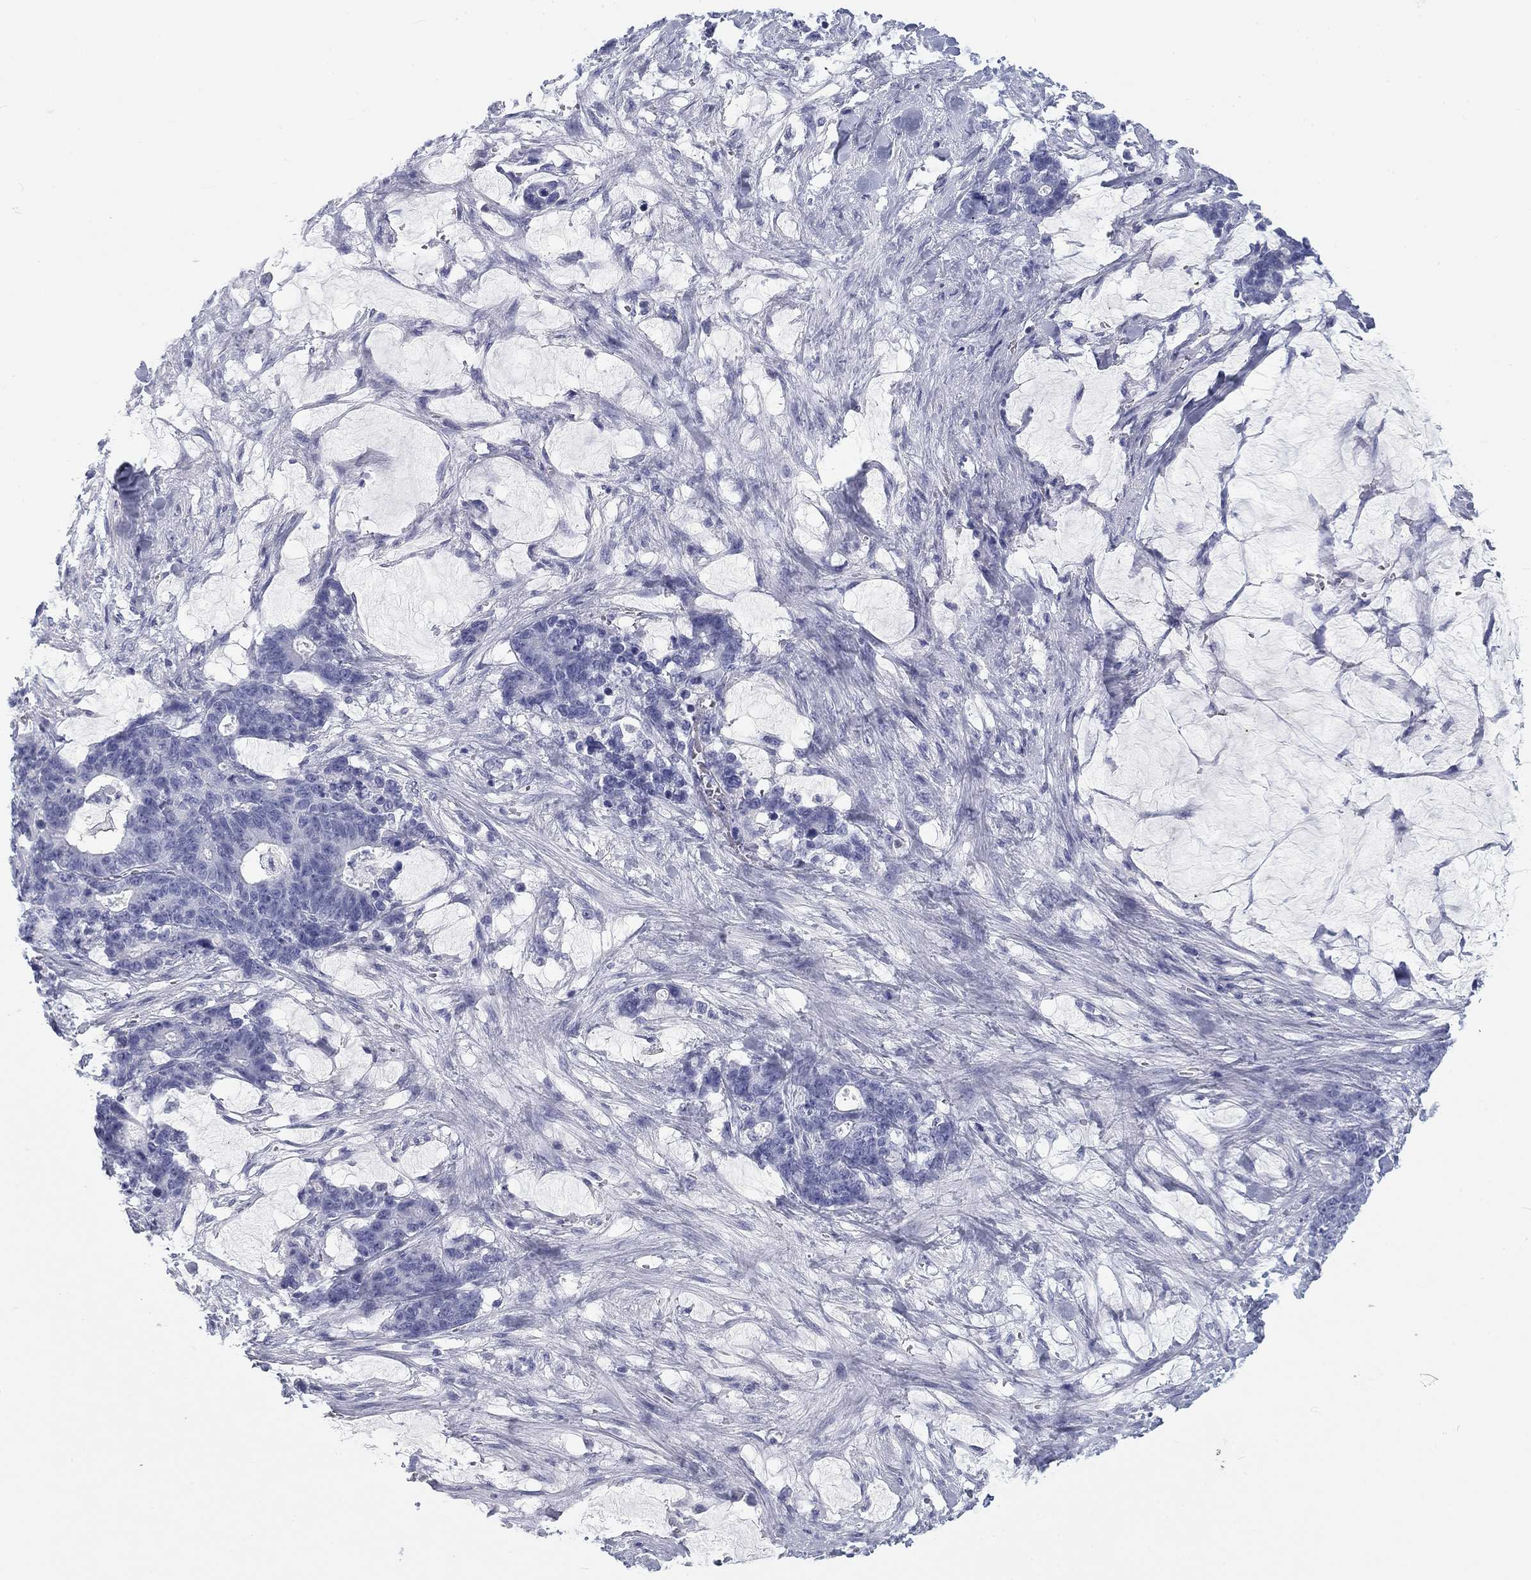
{"staining": {"intensity": "negative", "quantity": "none", "location": "none"}, "tissue": "stomach cancer", "cell_type": "Tumor cells", "image_type": "cancer", "snomed": [{"axis": "morphology", "description": "Normal tissue, NOS"}, {"axis": "morphology", "description": "Adenocarcinoma, NOS"}, {"axis": "topography", "description": "Stomach"}], "caption": "Immunohistochemistry (IHC) of human adenocarcinoma (stomach) demonstrates no positivity in tumor cells.", "gene": "CALB1", "patient": {"sex": "female", "age": 64}}